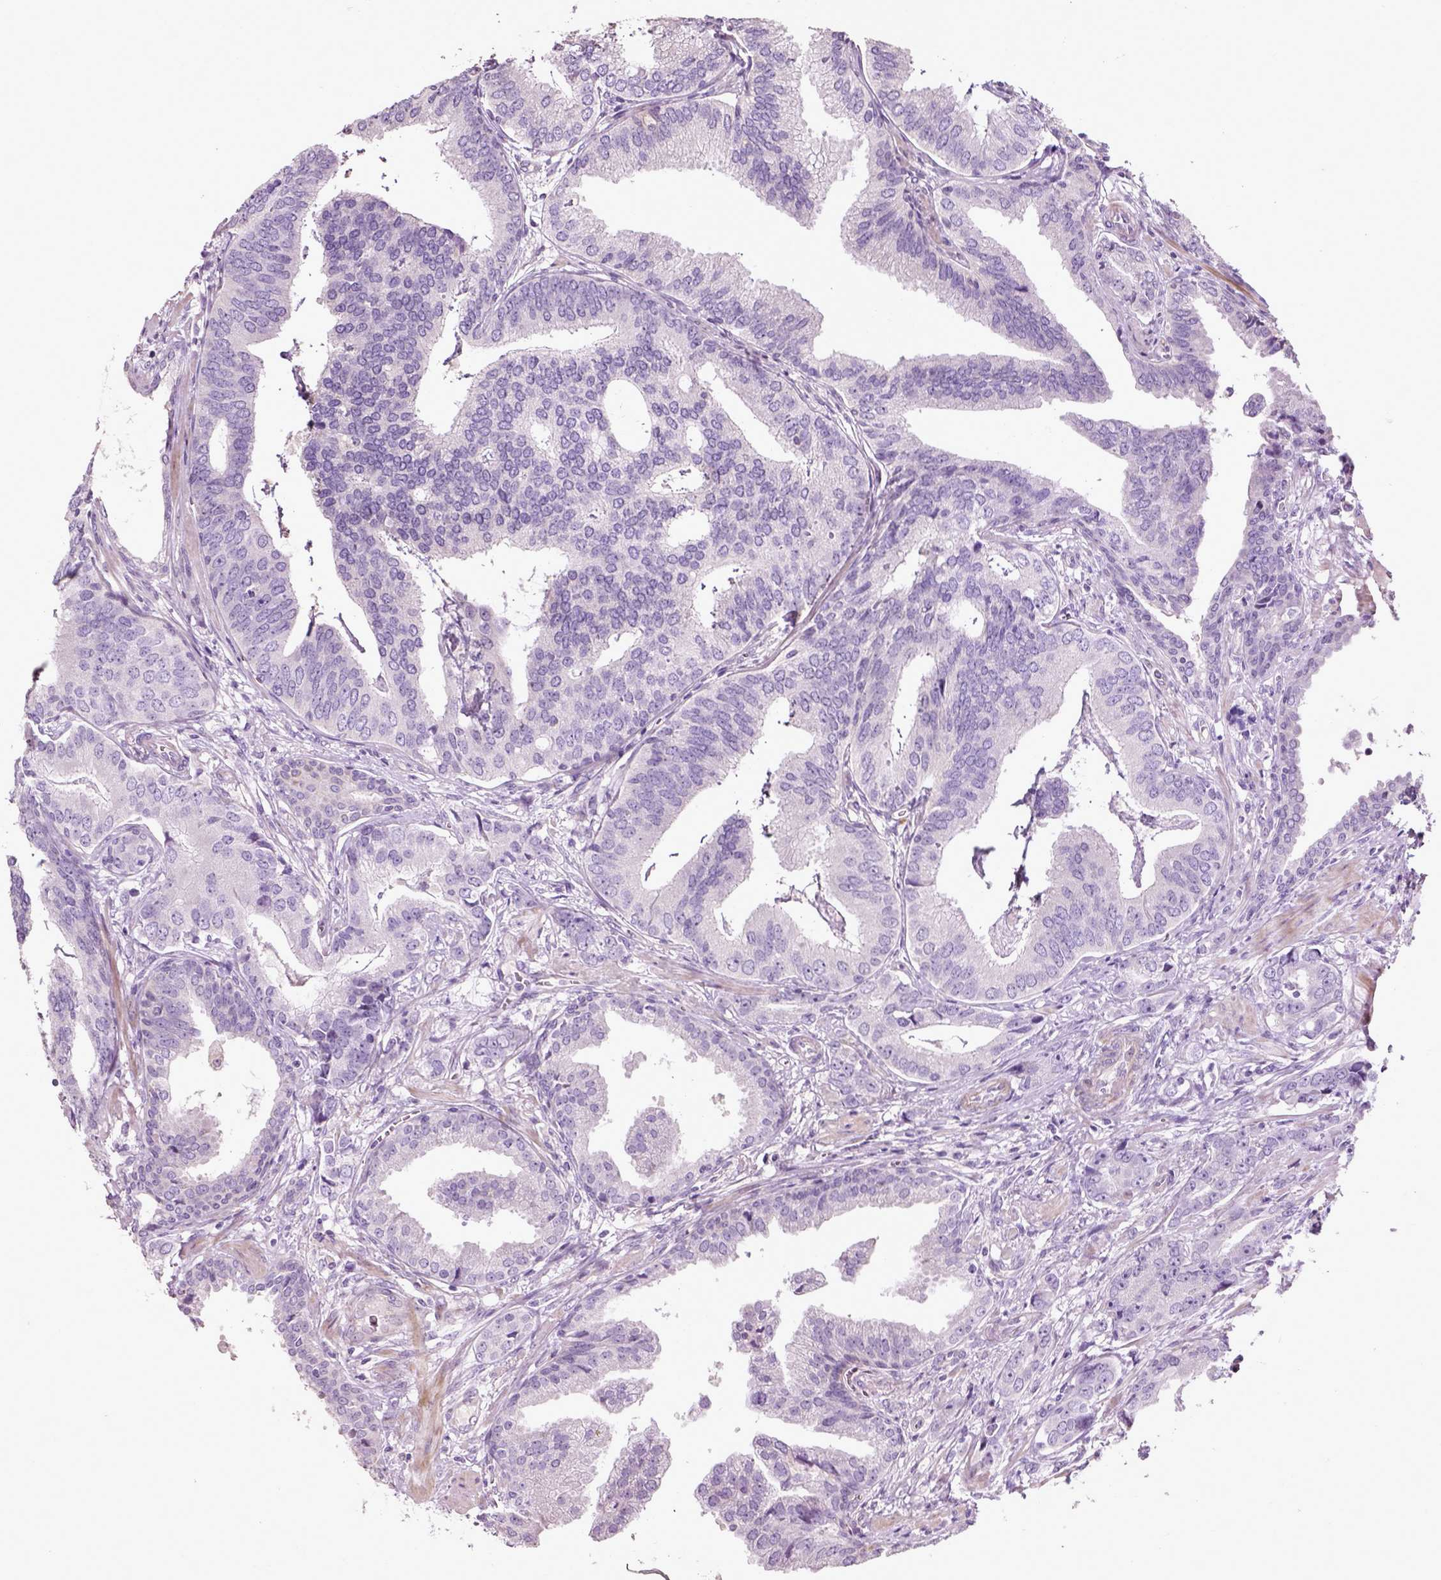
{"staining": {"intensity": "negative", "quantity": "none", "location": "none"}, "tissue": "prostate cancer", "cell_type": "Tumor cells", "image_type": "cancer", "snomed": [{"axis": "morphology", "description": "Adenocarcinoma, NOS"}, {"axis": "topography", "description": "Prostate"}], "caption": "Histopathology image shows no significant protein staining in tumor cells of adenocarcinoma (prostate). The staining was performed using DAB to visualize the protein expression in brown, while the nuclei were stained in blue with hematoxylin (Magnification: 20x).", "gene": "PKP3", "patient": {"sex": "male", "age": 64}}